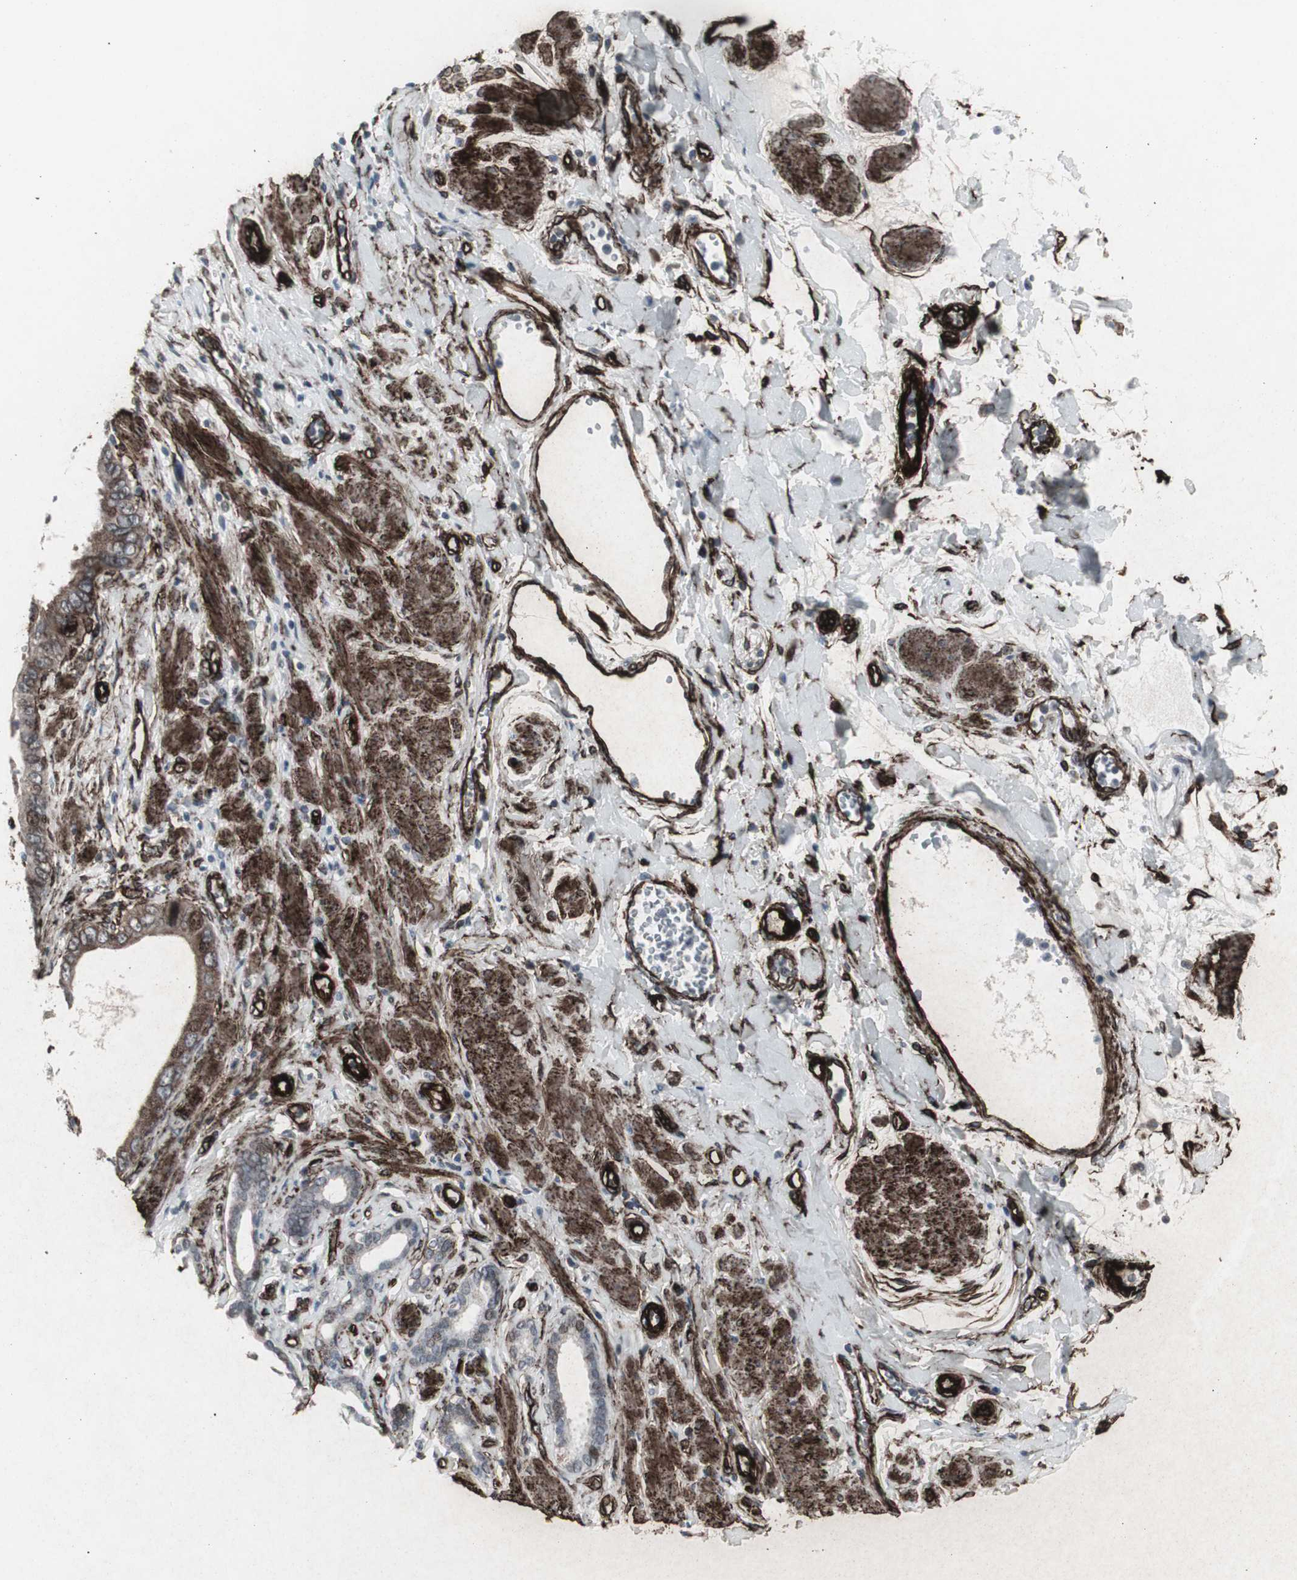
{"staining": {"intensity": "moderate", "quantity": "25%-75%", "location": "cytoplasmic/membranous"}, "tissue": "pancreatic cancer", "cell_type": "Tumor cells", "image_type": "cancer", "snomed": [{"axis": "morphology", "description": "Normal tissue, NOS"}, {"axis": "topography", "description": "Lymph node"}], "caption": "DAB (3,3'-diaminobenzidine) immunohistochemical staining of pancreatic cancer displays moderate cytoplasmic/membranous protein staining in about 25%-75% of tumor cells.", "gene": "PDGFA", "patient": {"sex": "male", "age": 50}}